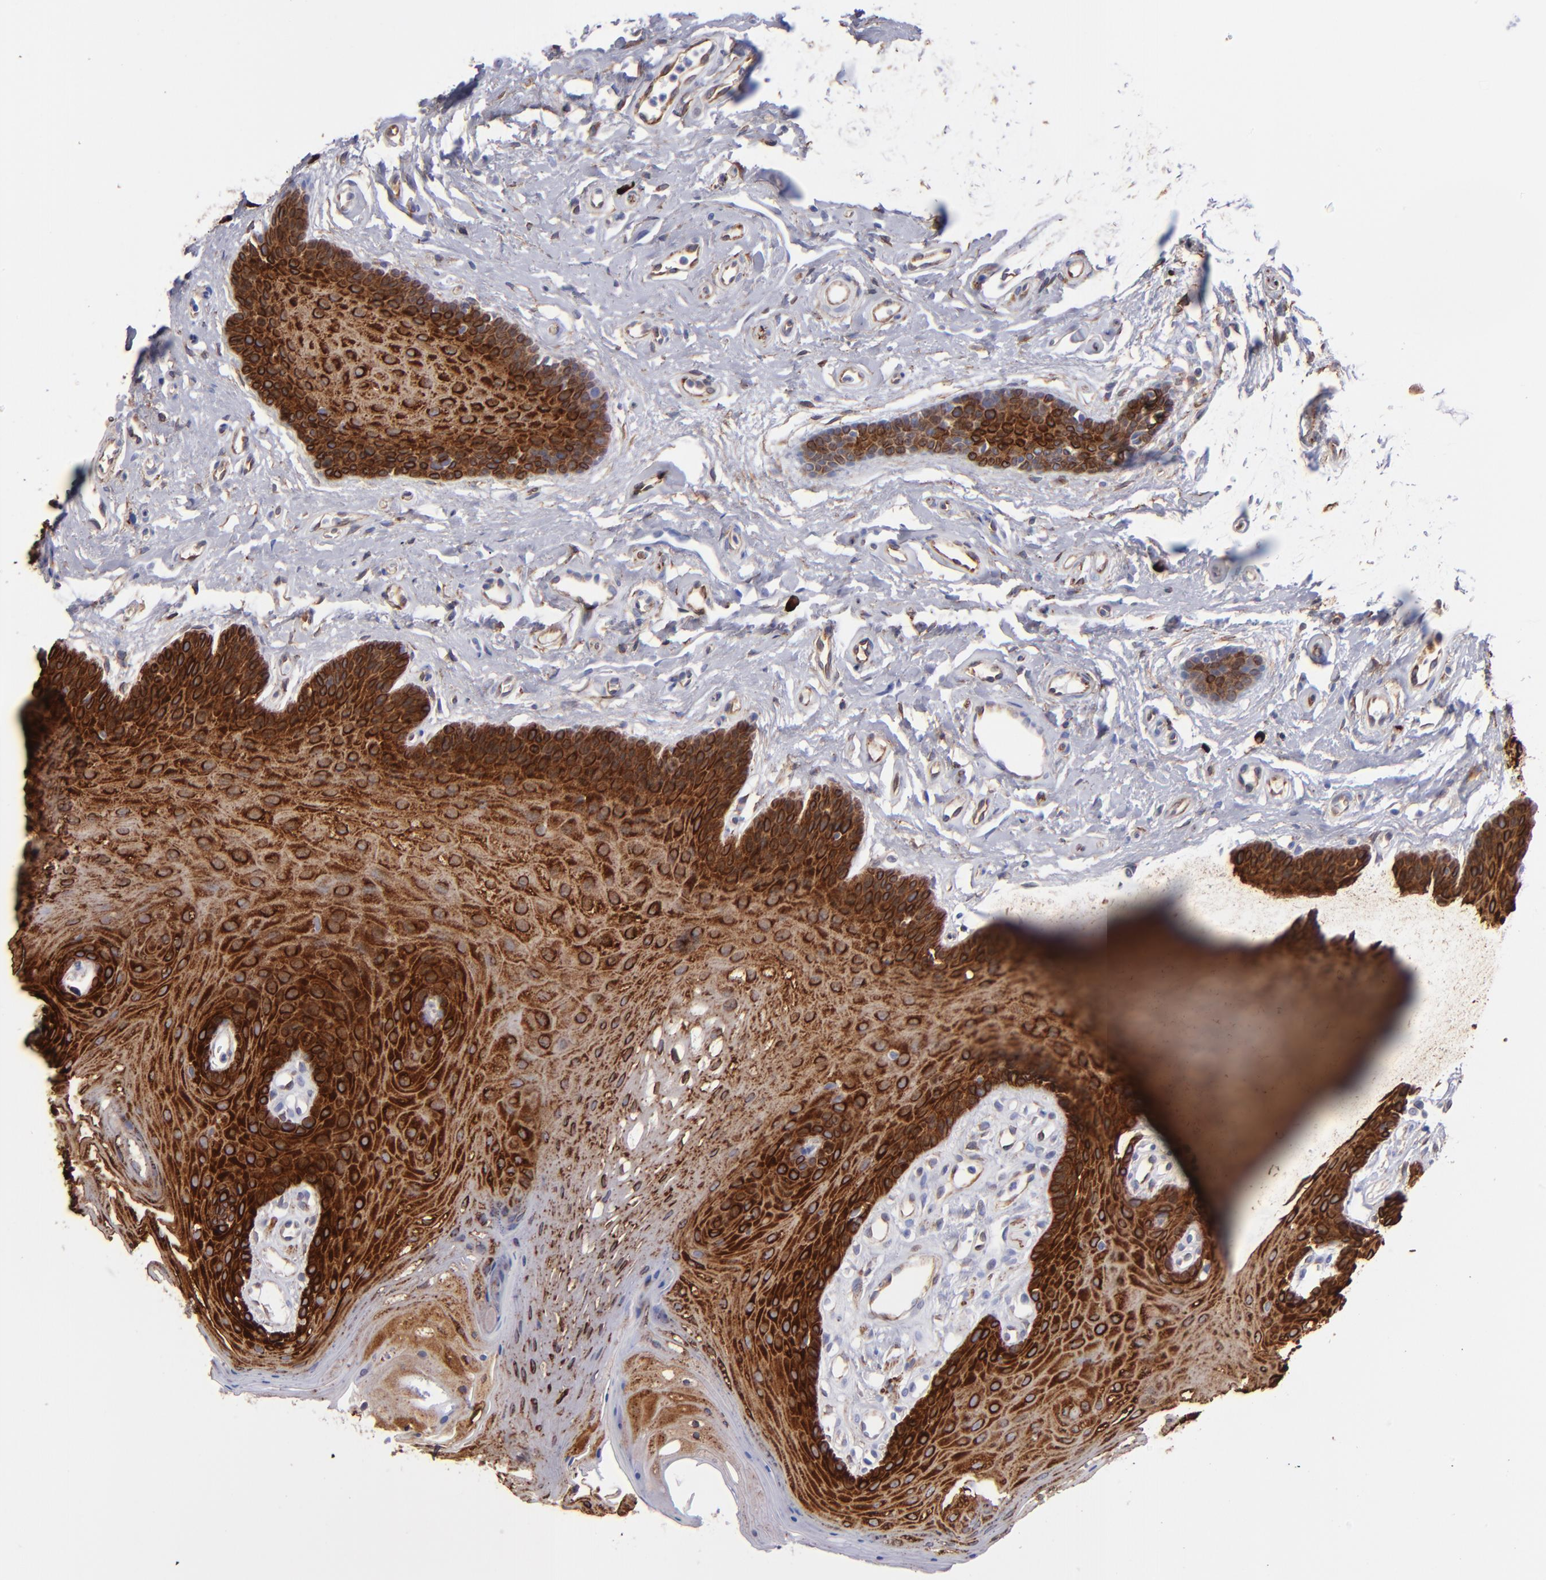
{"staining": {"intensity": "strong", "quantity": ">75%", "location": "cytoplasmic/membranous"}, "tissue": "oral mucosa", "cell_type": "Squamous epithelial cells", "image_type": "normal", "snomed": [{"axis": "morphology", "description": "Normal tissue, NOS"}, {"axis": "topography", "description": "Oral tissue"}], "caption": "An image of oral mucosa stained for a protein displays strong cytoplasmic/membranous brown staining in squamous epithelial cells. (DAB (3,3'-diaminobenzidine) IHC with brightfield microscopy, high magnification).", "gene": "AHNAK2", "patient": {"sex": "male", "age": 62}}